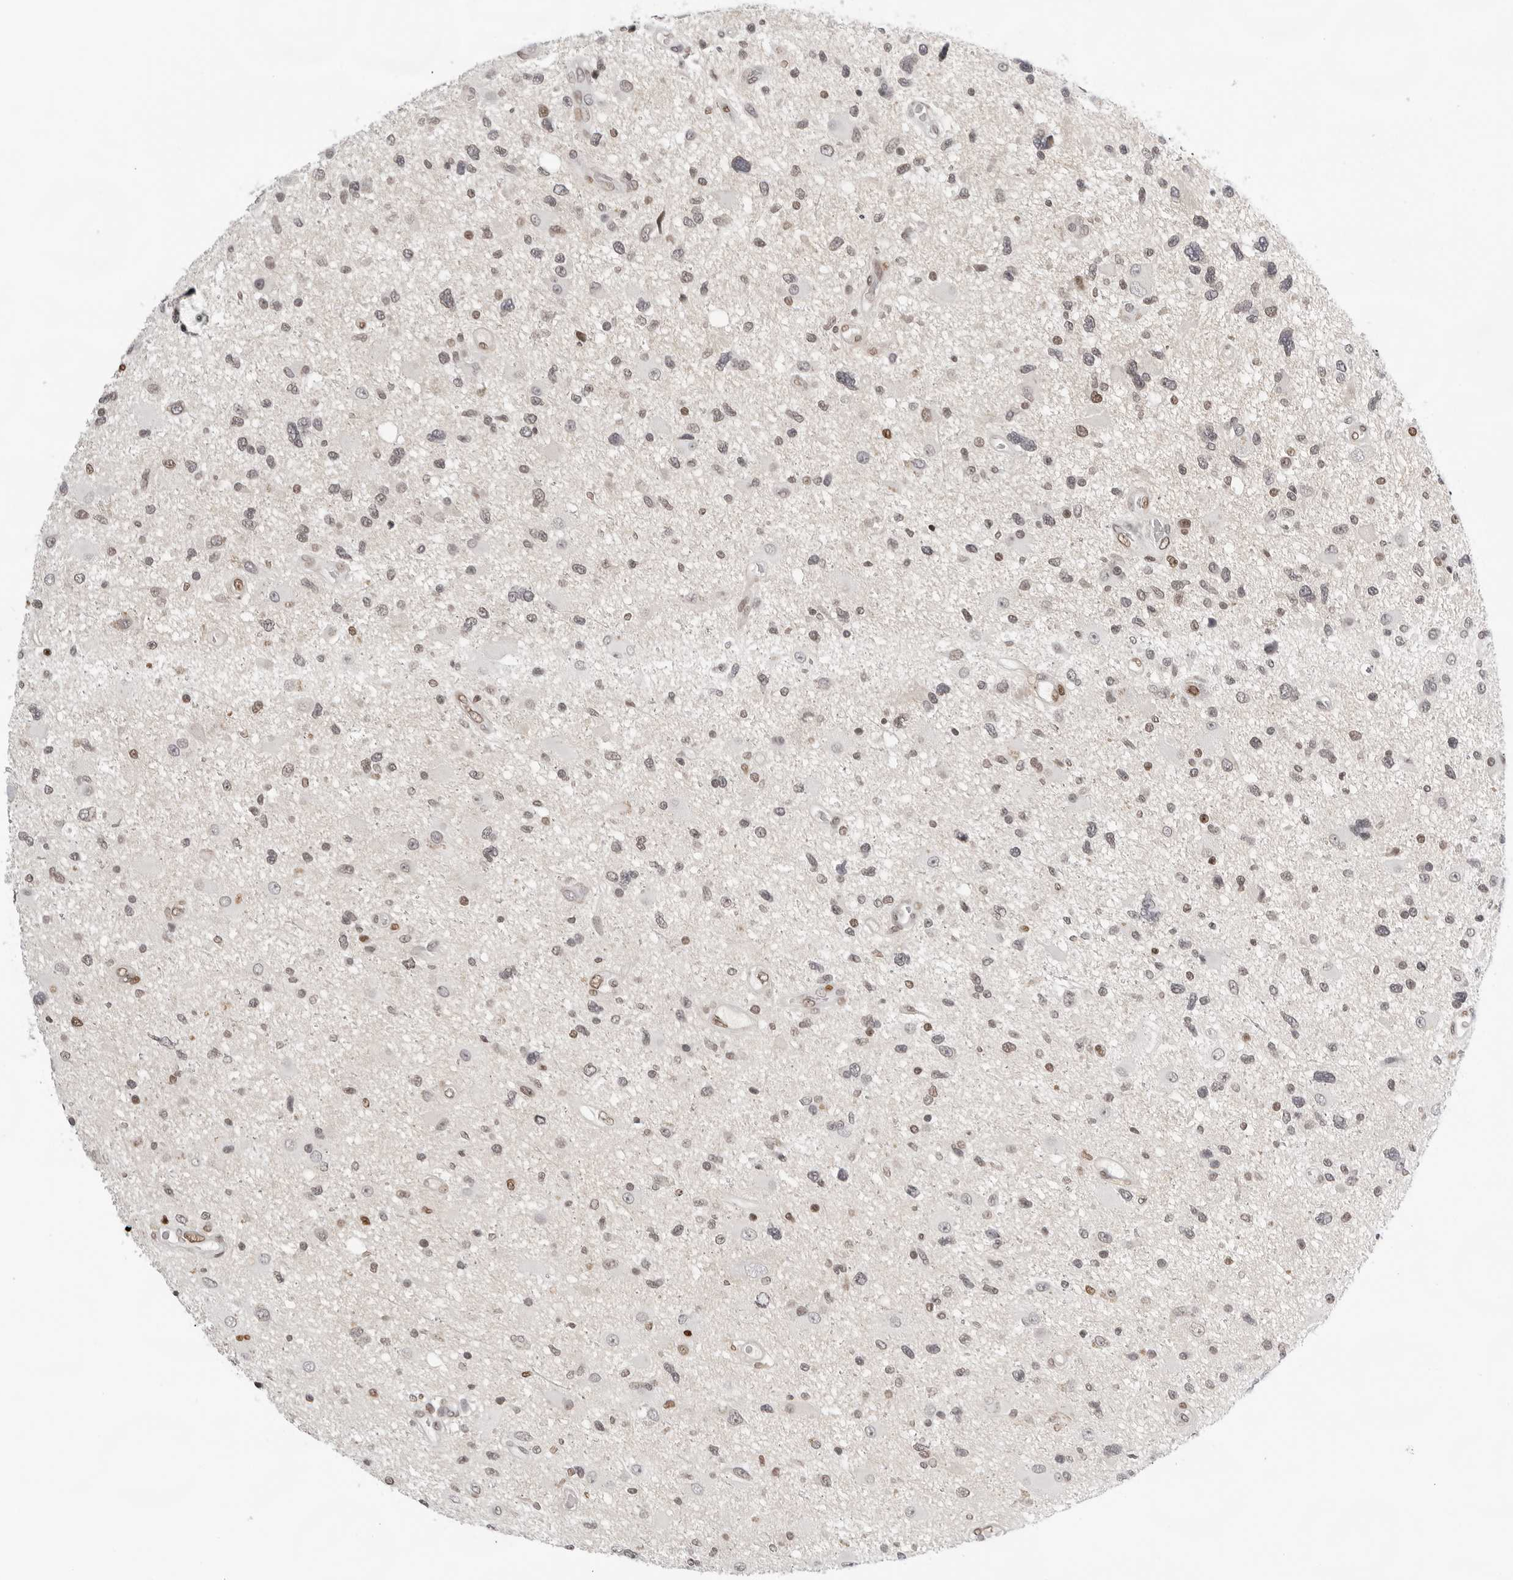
{"staining": {"intensity": "weak", "quantity": "25%-75%", "location": "nuclear"}, "tissue": "glioma", "cell_type": "Tumor cells", "image_type": "cancer", "snomed": [{"axis": "morphology", "description": "Glioma, malignant, High grade"}, {"axis": "topography", "description": "Brain"}], "caption": "Tumor cells reveal low levels of weak nuclear expression in about 25%-75% of cells in high-grade glioma (malignant).", "gene": "OGG1", "patient": {"sex": "male", "age": 33}}